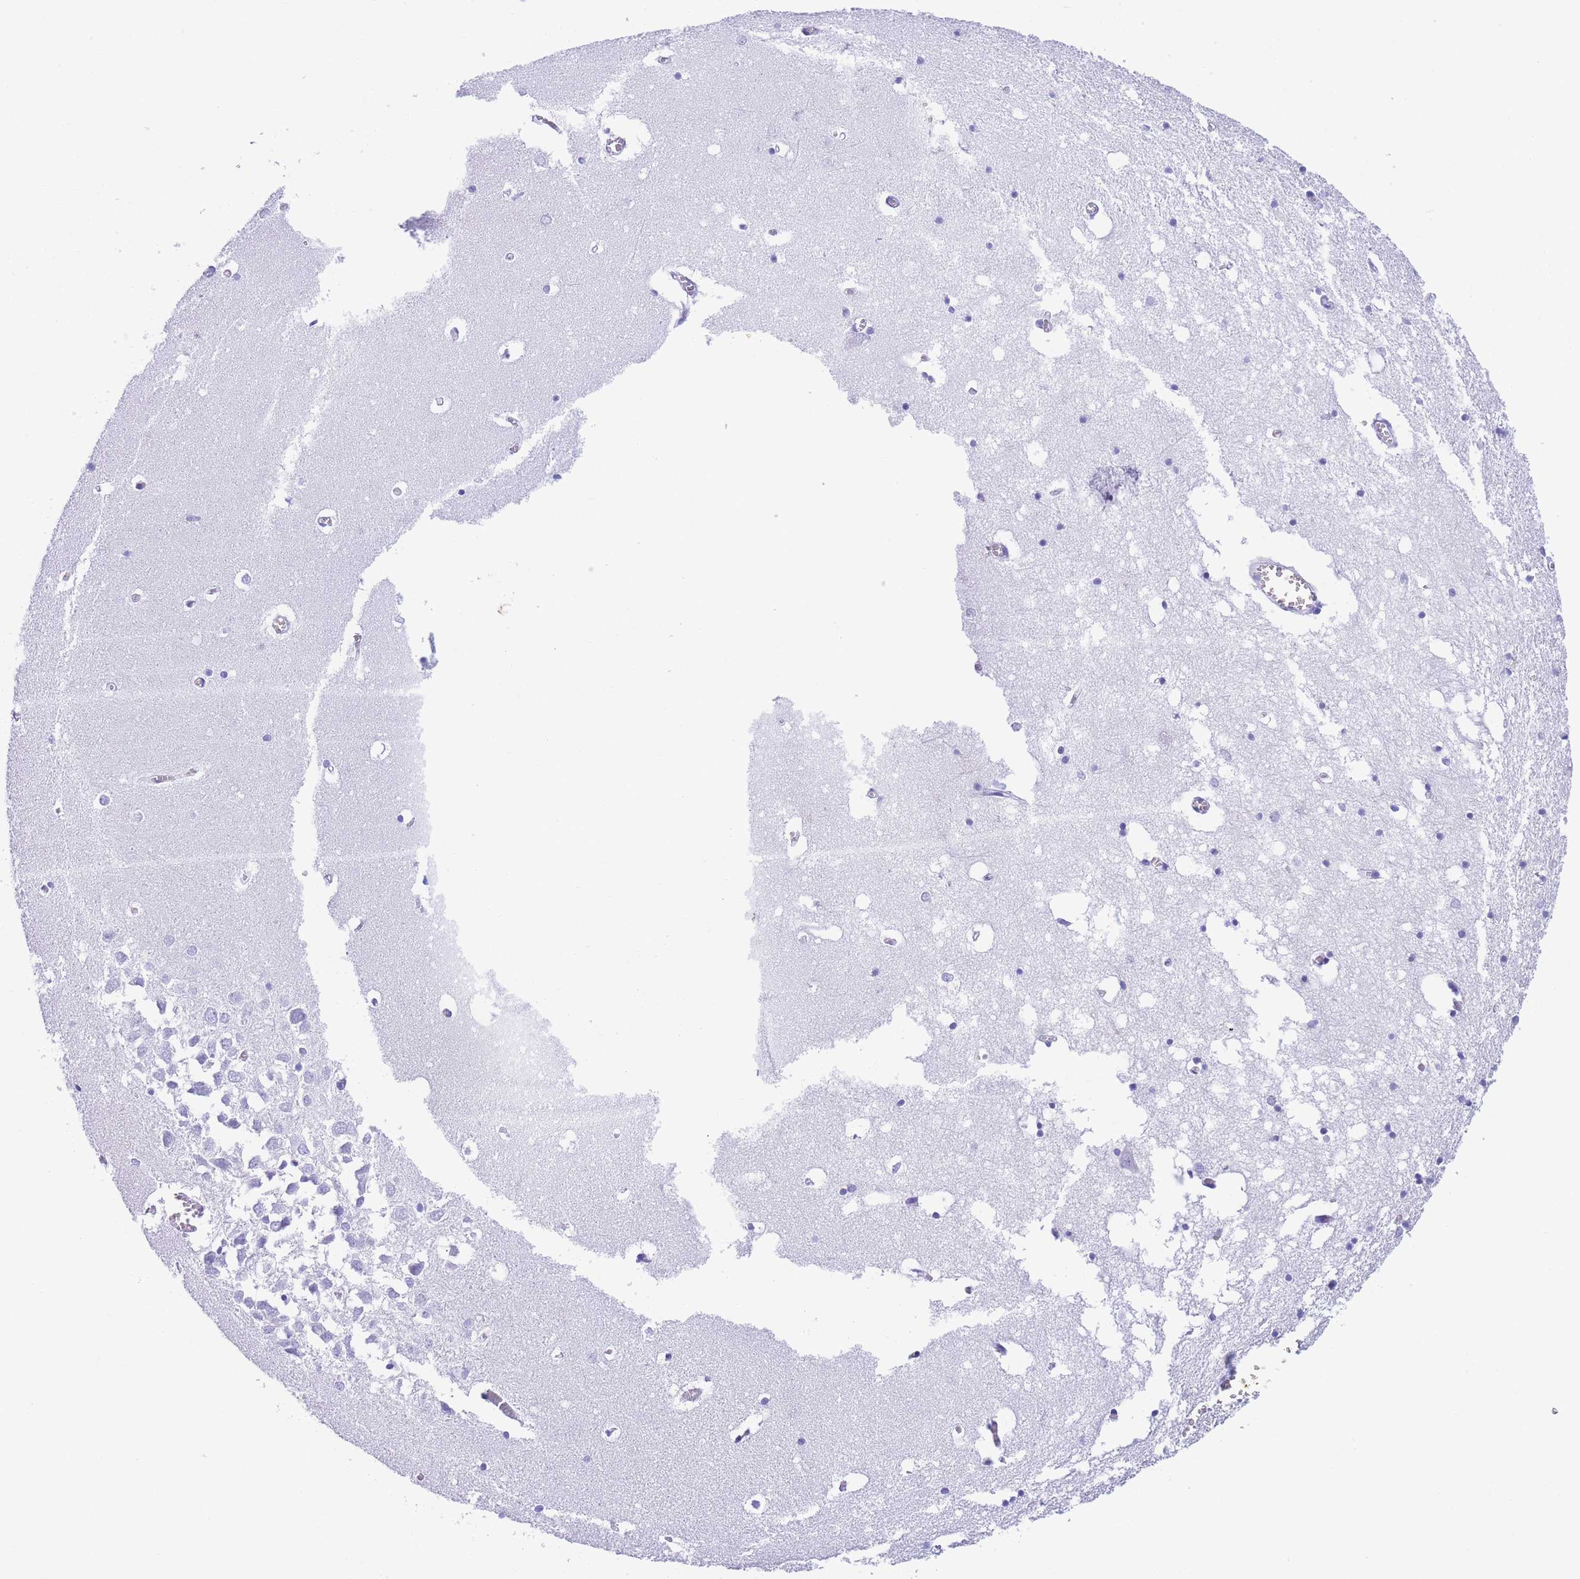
{"staining": {"intensity": "negative", "quantity": "none", "location": "none"}, "tissue": "hippocampus", "cell_type": "Glial cells", "image_type": "normal", "snomed": [{"axis": "morphology", "description": "Normal tissue, NOS"}, {"axis": "topography", "description": "Hippocampus"}], "caption": "IHC histopathology image of benign hippocampus: human hippocampus stained with DAB (3,3'-diaminobenzidine) exhibits no significant protein staining in glial cells.", "gene": "SLCO1B1", "patient": {"sex": "male", "age": 70}}